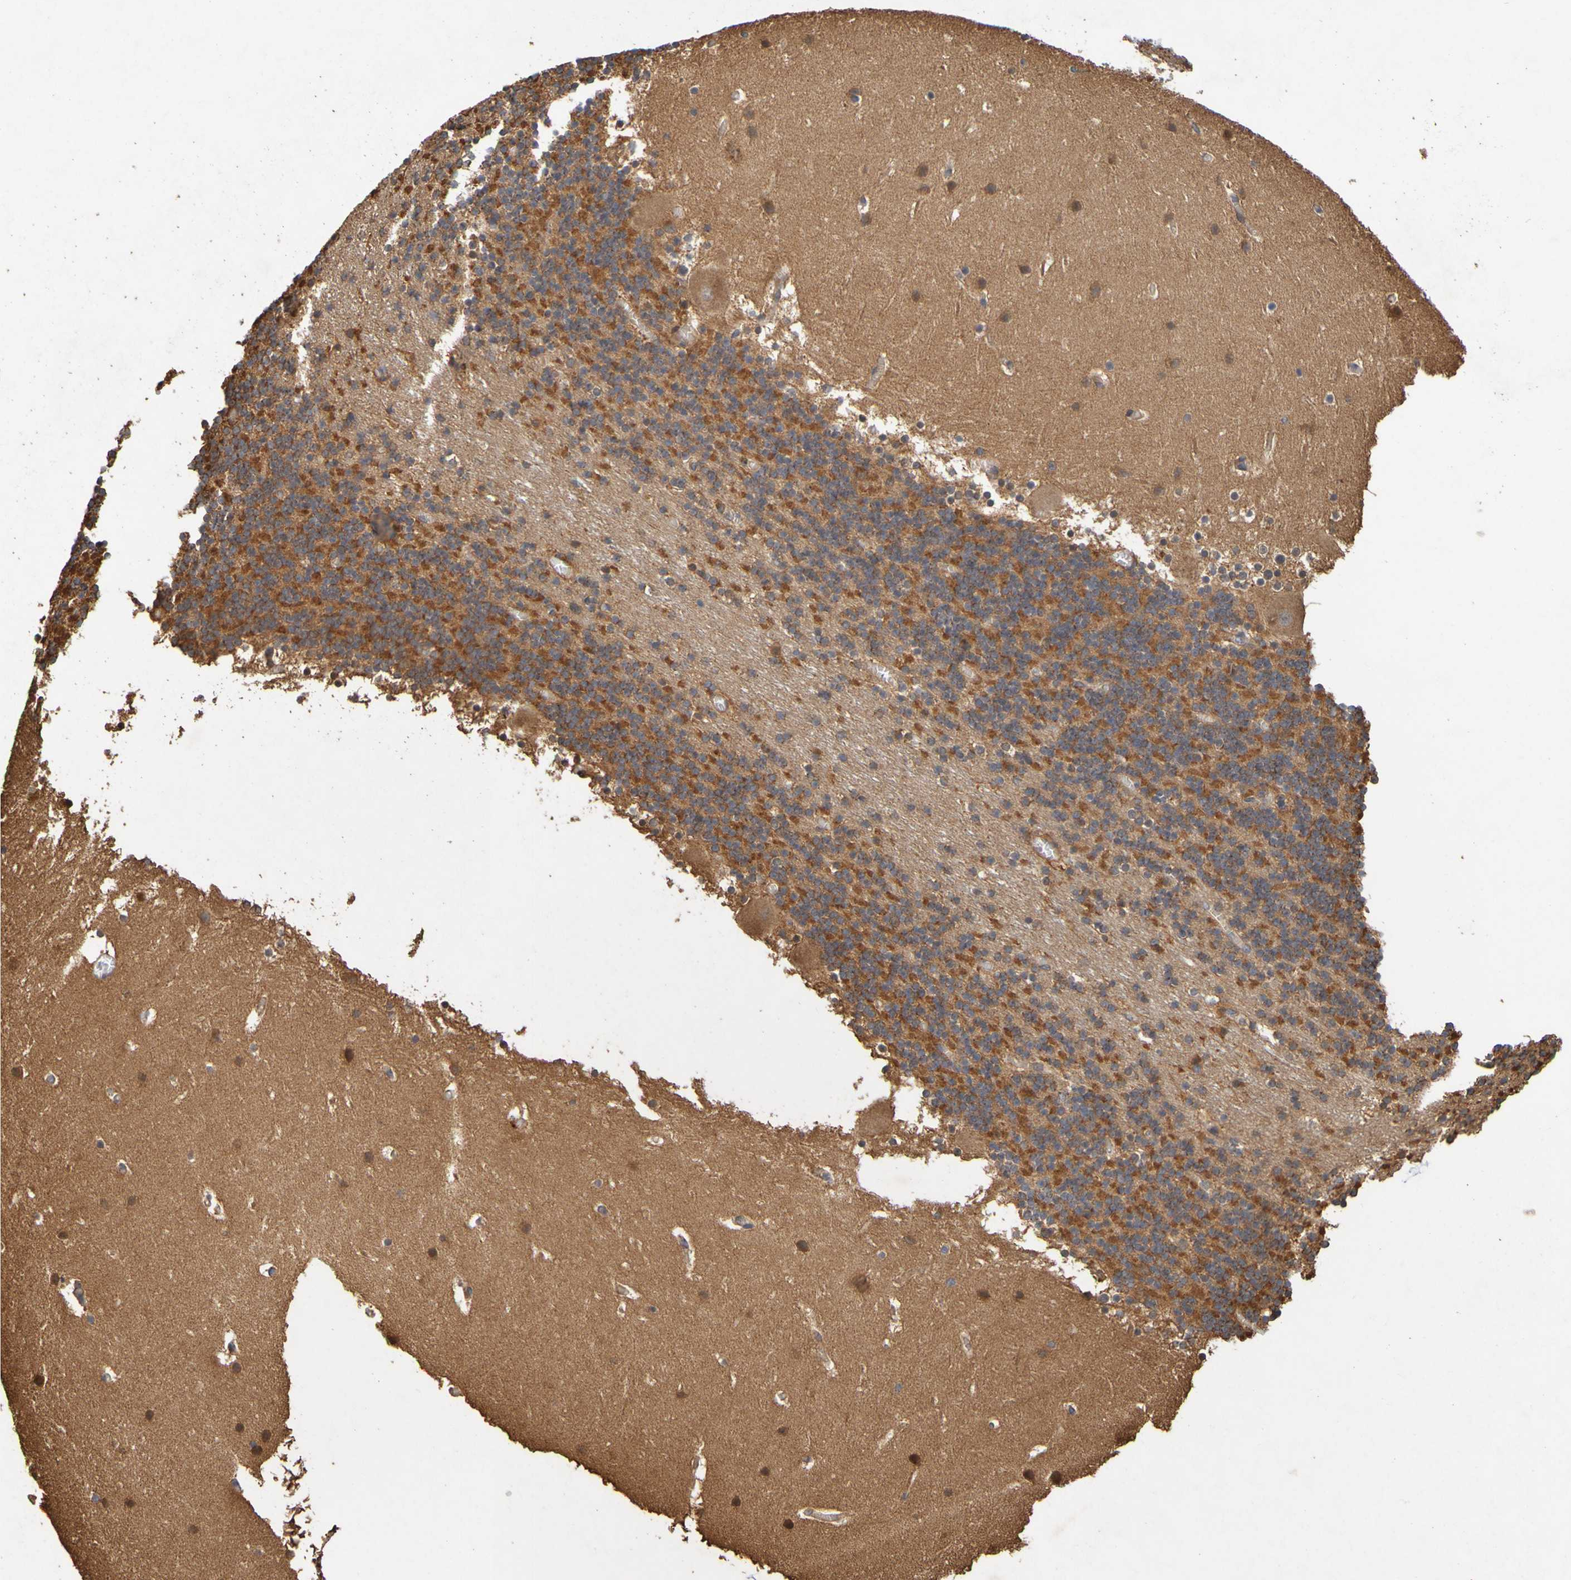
{"staining": {"intensity": "strong", "quantity": ">75%", "location": "cytoplasmic/membranous"}, "tissue": "cerebellum", "cell_type": "Cells in granular layer", "image_type": "normal", "snomed": [{"axis": "morphology", "description": "Normal tissue, NOS"}, {"axis": "topography", "description": "Cerebellum"}], "caption": "DAB (3,3'-diaminobenzidine) immunohistochemical staining of normal human cerebellum displays strong cytoplasmic/membranous protein positivity in about >75% of cells in granular layer. Immunohistochemistry stains the protein in brown and the nuclei are stained blue.", "gene": "OCRL", "patient": {"sex": "male", "age": 45}}